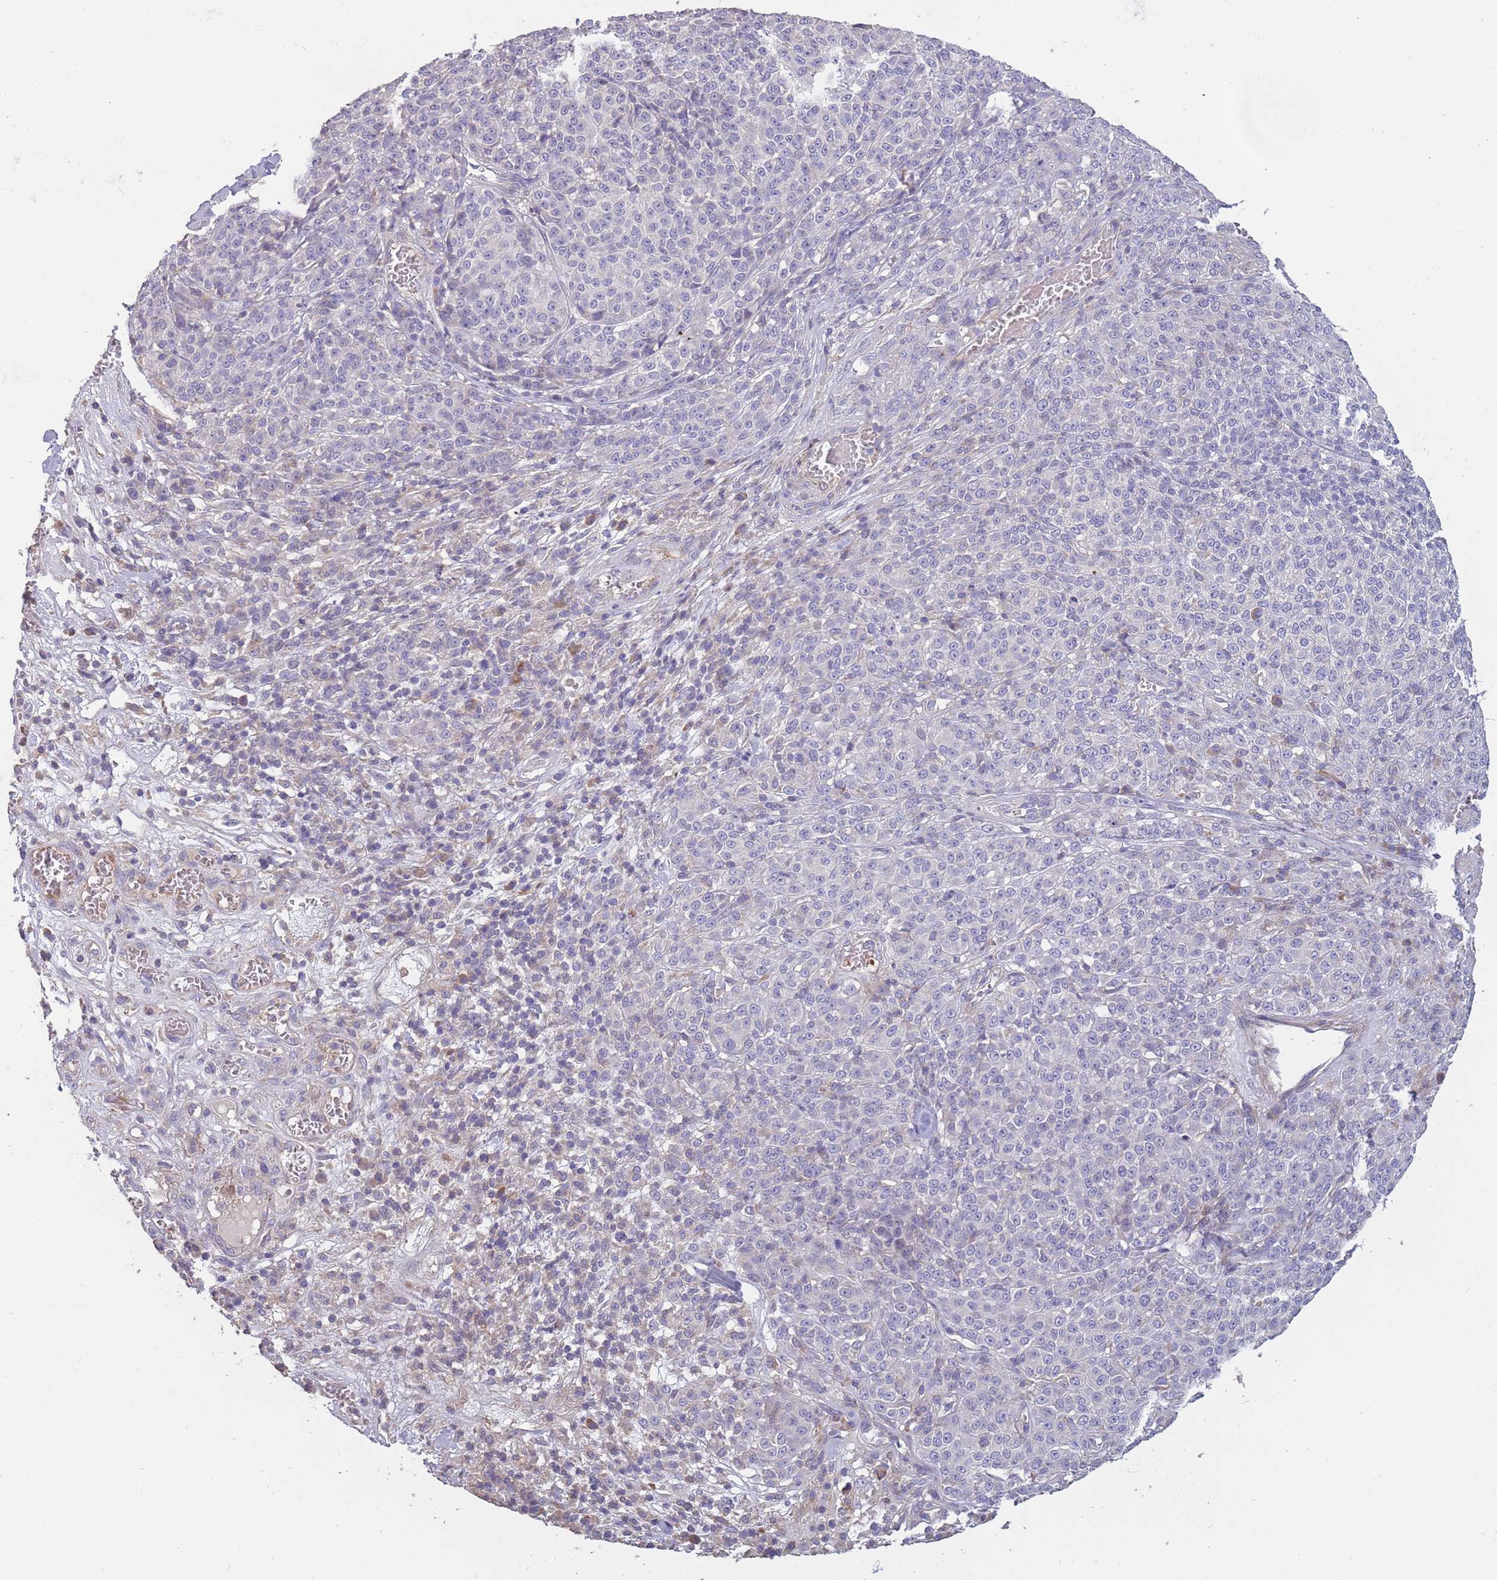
{"staining": {"intensity": "negative", "quantity": "none", "location": "none"}, "tissue": "melanoma", "cell_type": "Tumor cells", "image_type": "cancer", "snomed": [{"axis": "morphology", "description": "Normal tissue, NOS"}, {"axis": "morphology", "description": "Malignant melanoma, NOS"}, {"axis": "topography", "description": "Skin"}], "caption": "The micrograph reveals no significant positivity in tumor cells of melanoma.", "gene": "SUSD1", "patient": {"sex": "female", "age": 34}}